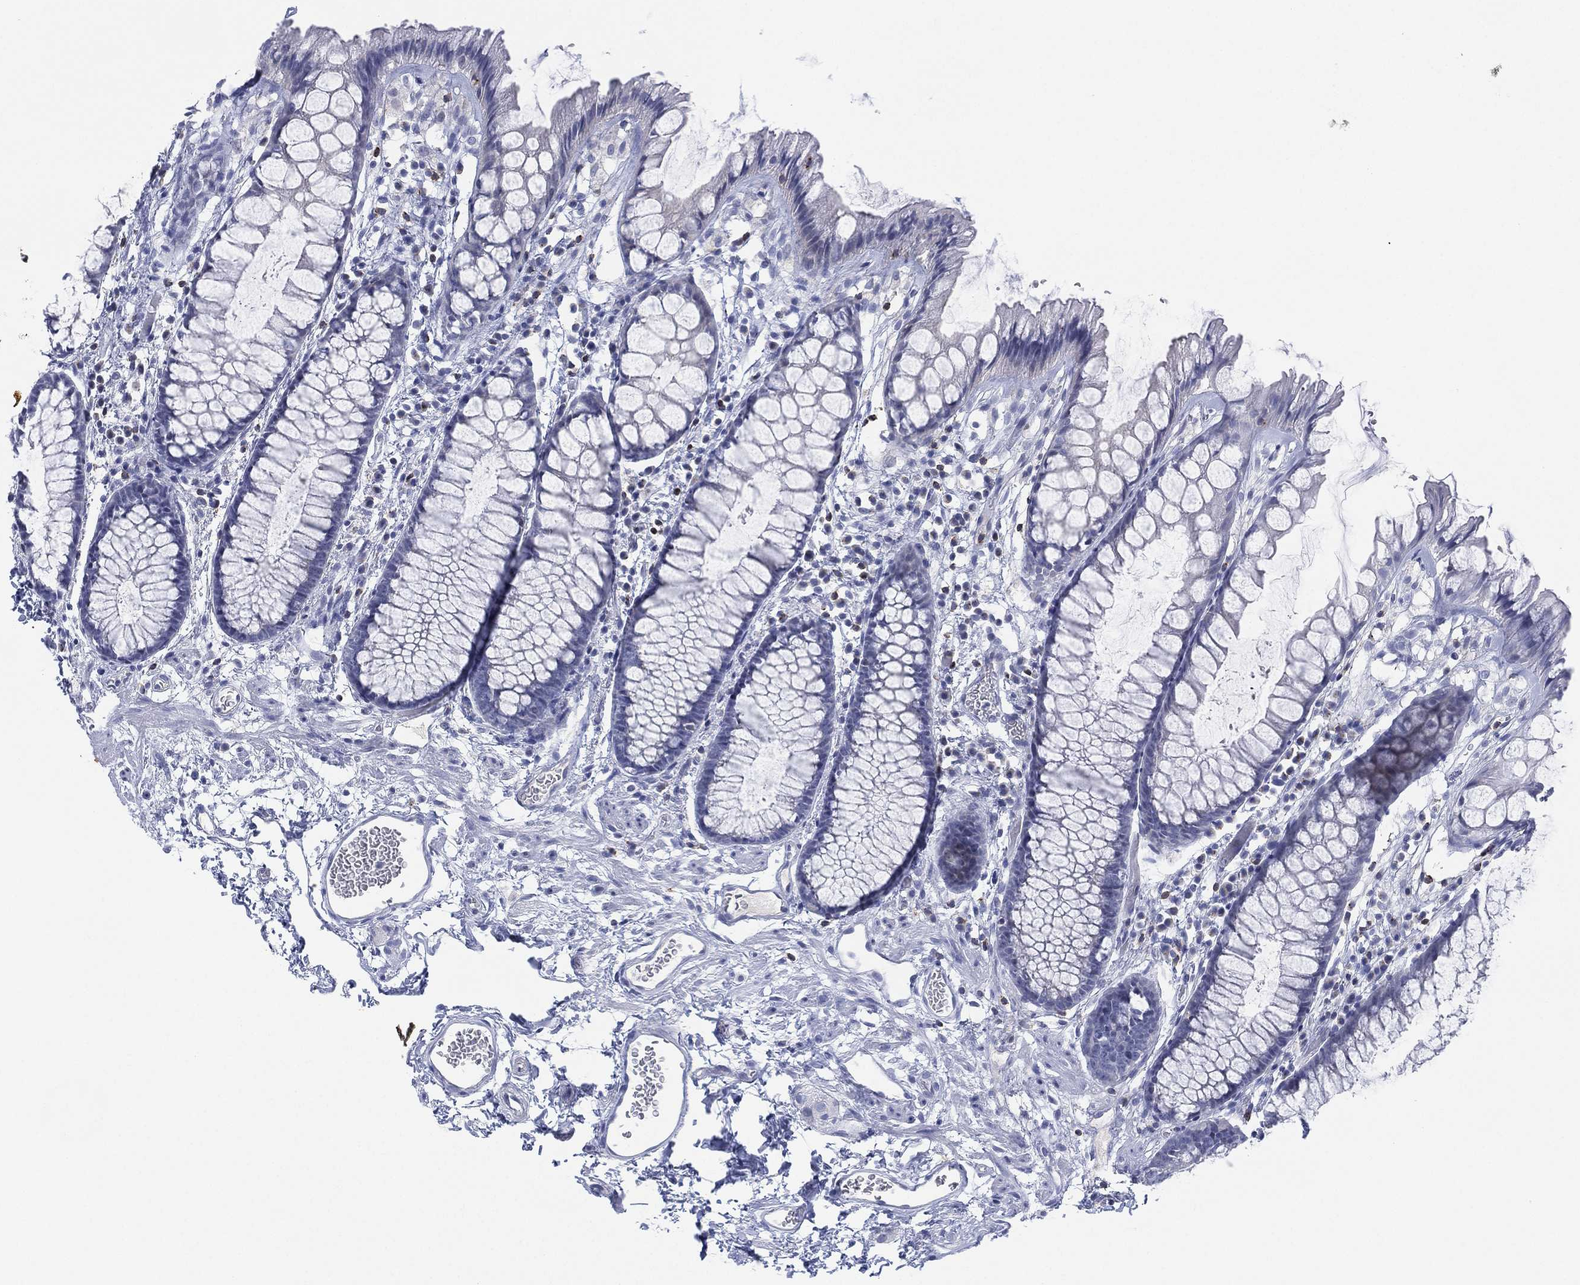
{"staining": {"intensity": "negative", "quantity": "none", "location": "none"}, "tissue": "rectum", "cell_type": "Glandular cells", "image_type": "normal", "snomed": [{"axis": "morphology", "description": "Normal tissue, NOS"}, {"axis": "topography", "description": "Rectum"}], "caption": "Immunohistochemistry (IHC) of benign rectum shows no staining in glandular cells.", "gene": "SEPTIN1", "patient": {"sex": "female", "age": 62}}